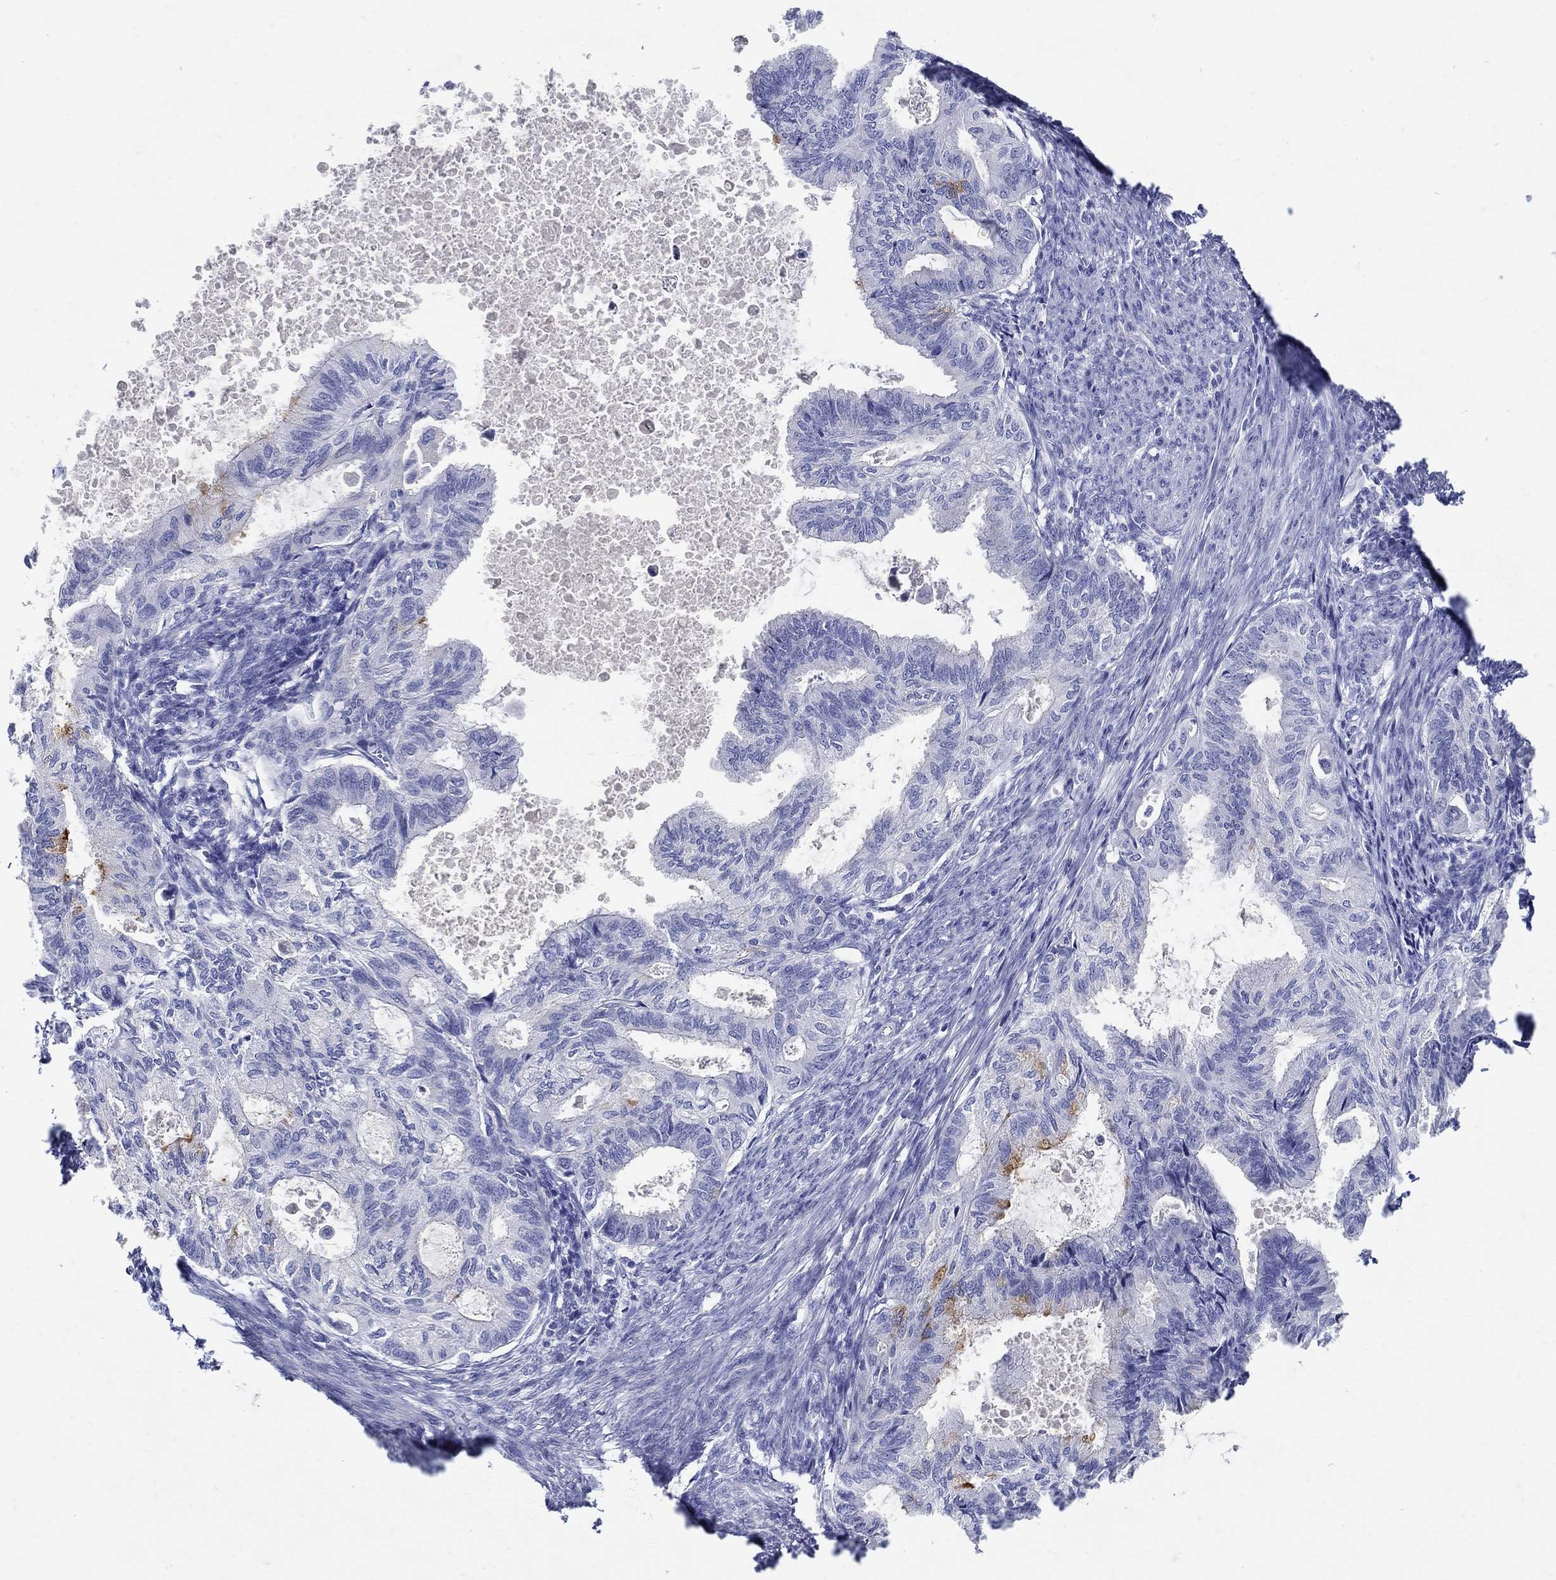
{"staining": {"intensity": "negative", "quantity": "none", "location": "none"}, "tissue": "endometrial cancer", "cell_type": "Tumor cells", "image_type": "cancer", "snomed": [{"axis": "morphology", "description": "Adenocarcinoma, NOS"}, {"axis": "topography", "description": "Endometrium"}], "caption": "Immunohistochemistry (IHC) photomicrograph of adenocarcinoma (endometrial) stained for a protein (brown), which reveals no positivity in tumor cells.", "gene": "CRYGD", "patient": {"sex": "female", "age": 86}}